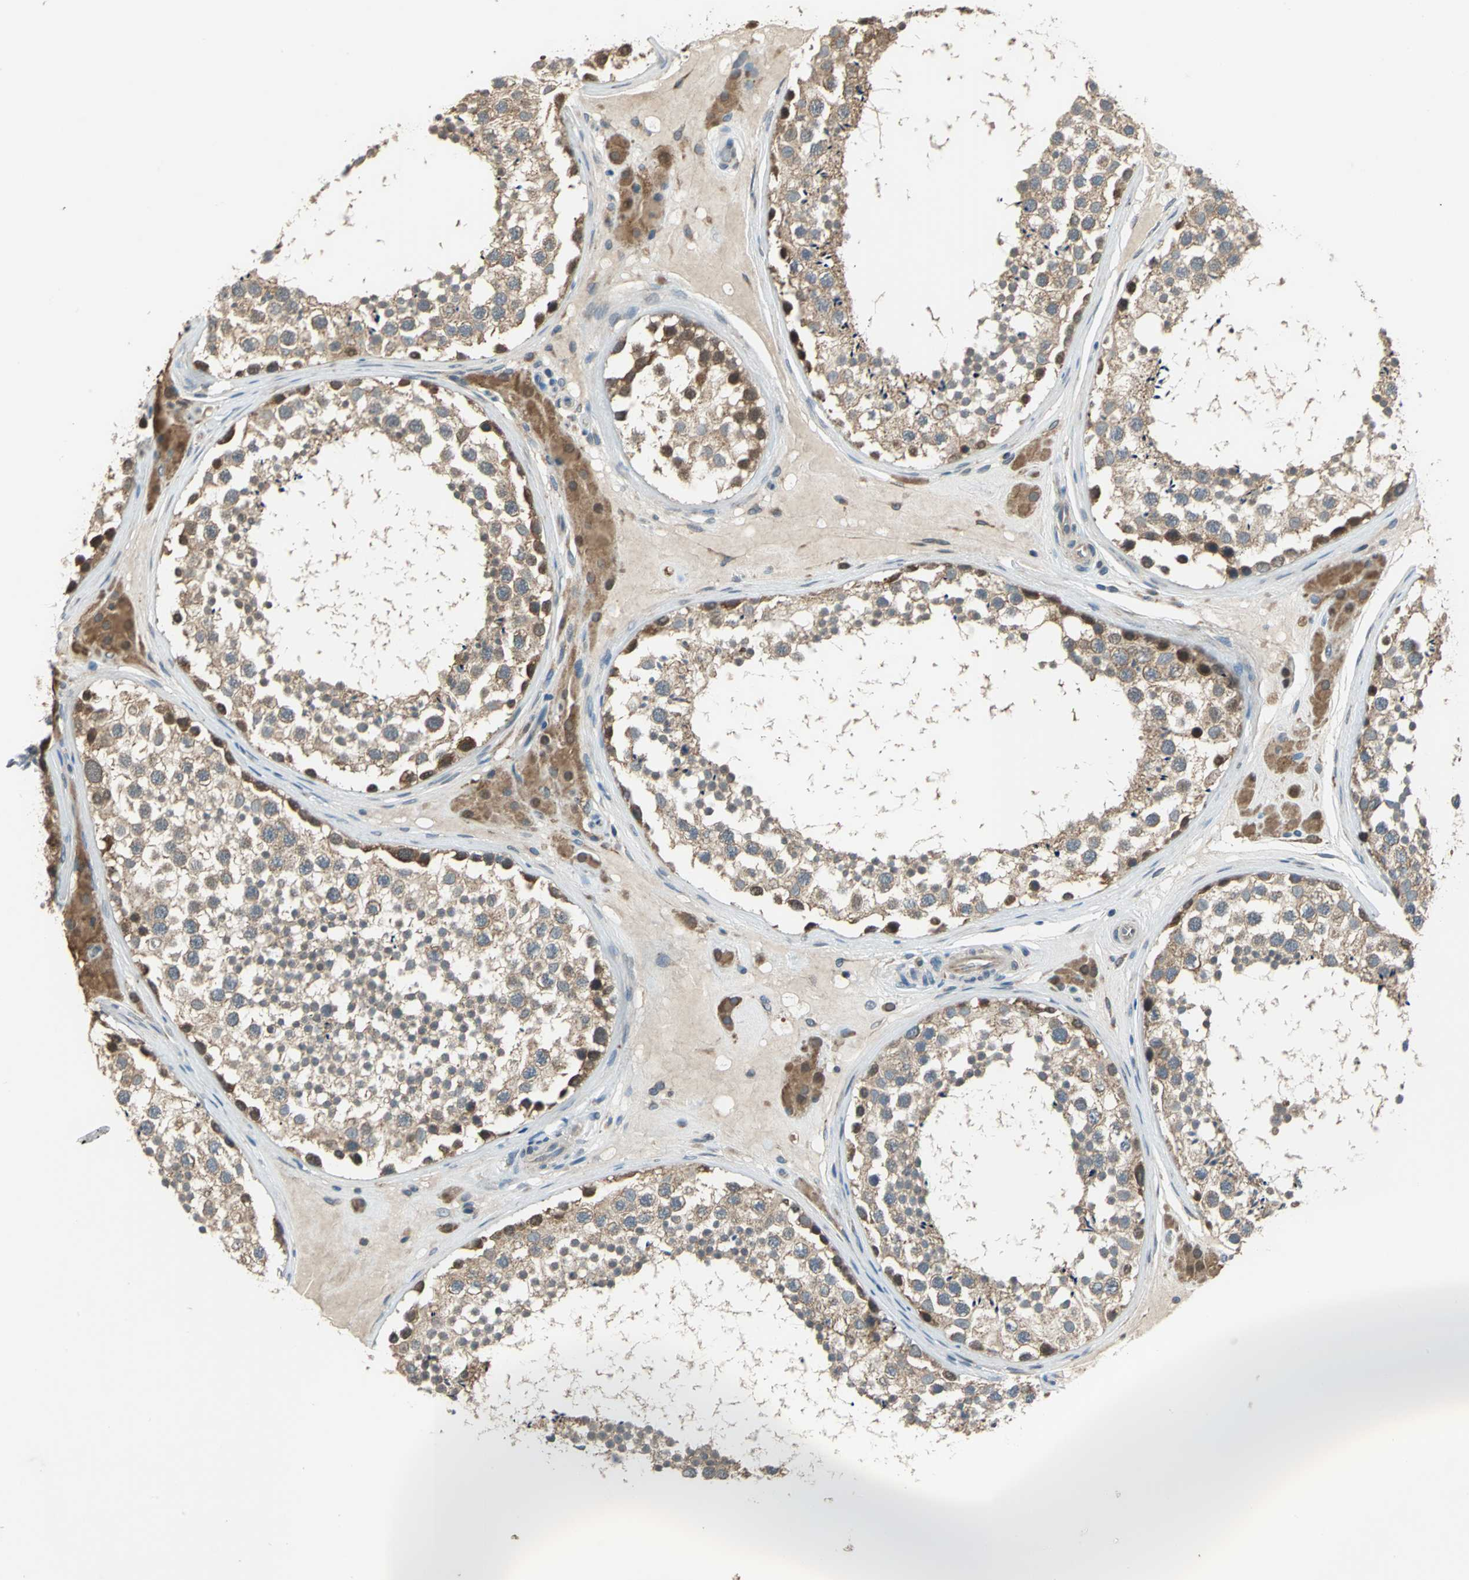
{"staining": {"intensity": "moderate", "quantity": ">75%", "location": "cytoplasmic/membranous"}, "tissue": "testis", "cell_type": "Cells in seminiferous ducts", "image_type": "normal", "snomed": [{"axis": "morphology", "description": "Normal tissue, NOS"}, {"axis": "topography", "description": "Testis"}], "caption": "Unremarkable testis displays moderate cytoplasmic/membranous staining in about >75% of cells in seminiferous ducts, visualized by immunohistochemistry.", "gene": "TRAK1", "patient": {"sex": "male", "age": 46}}